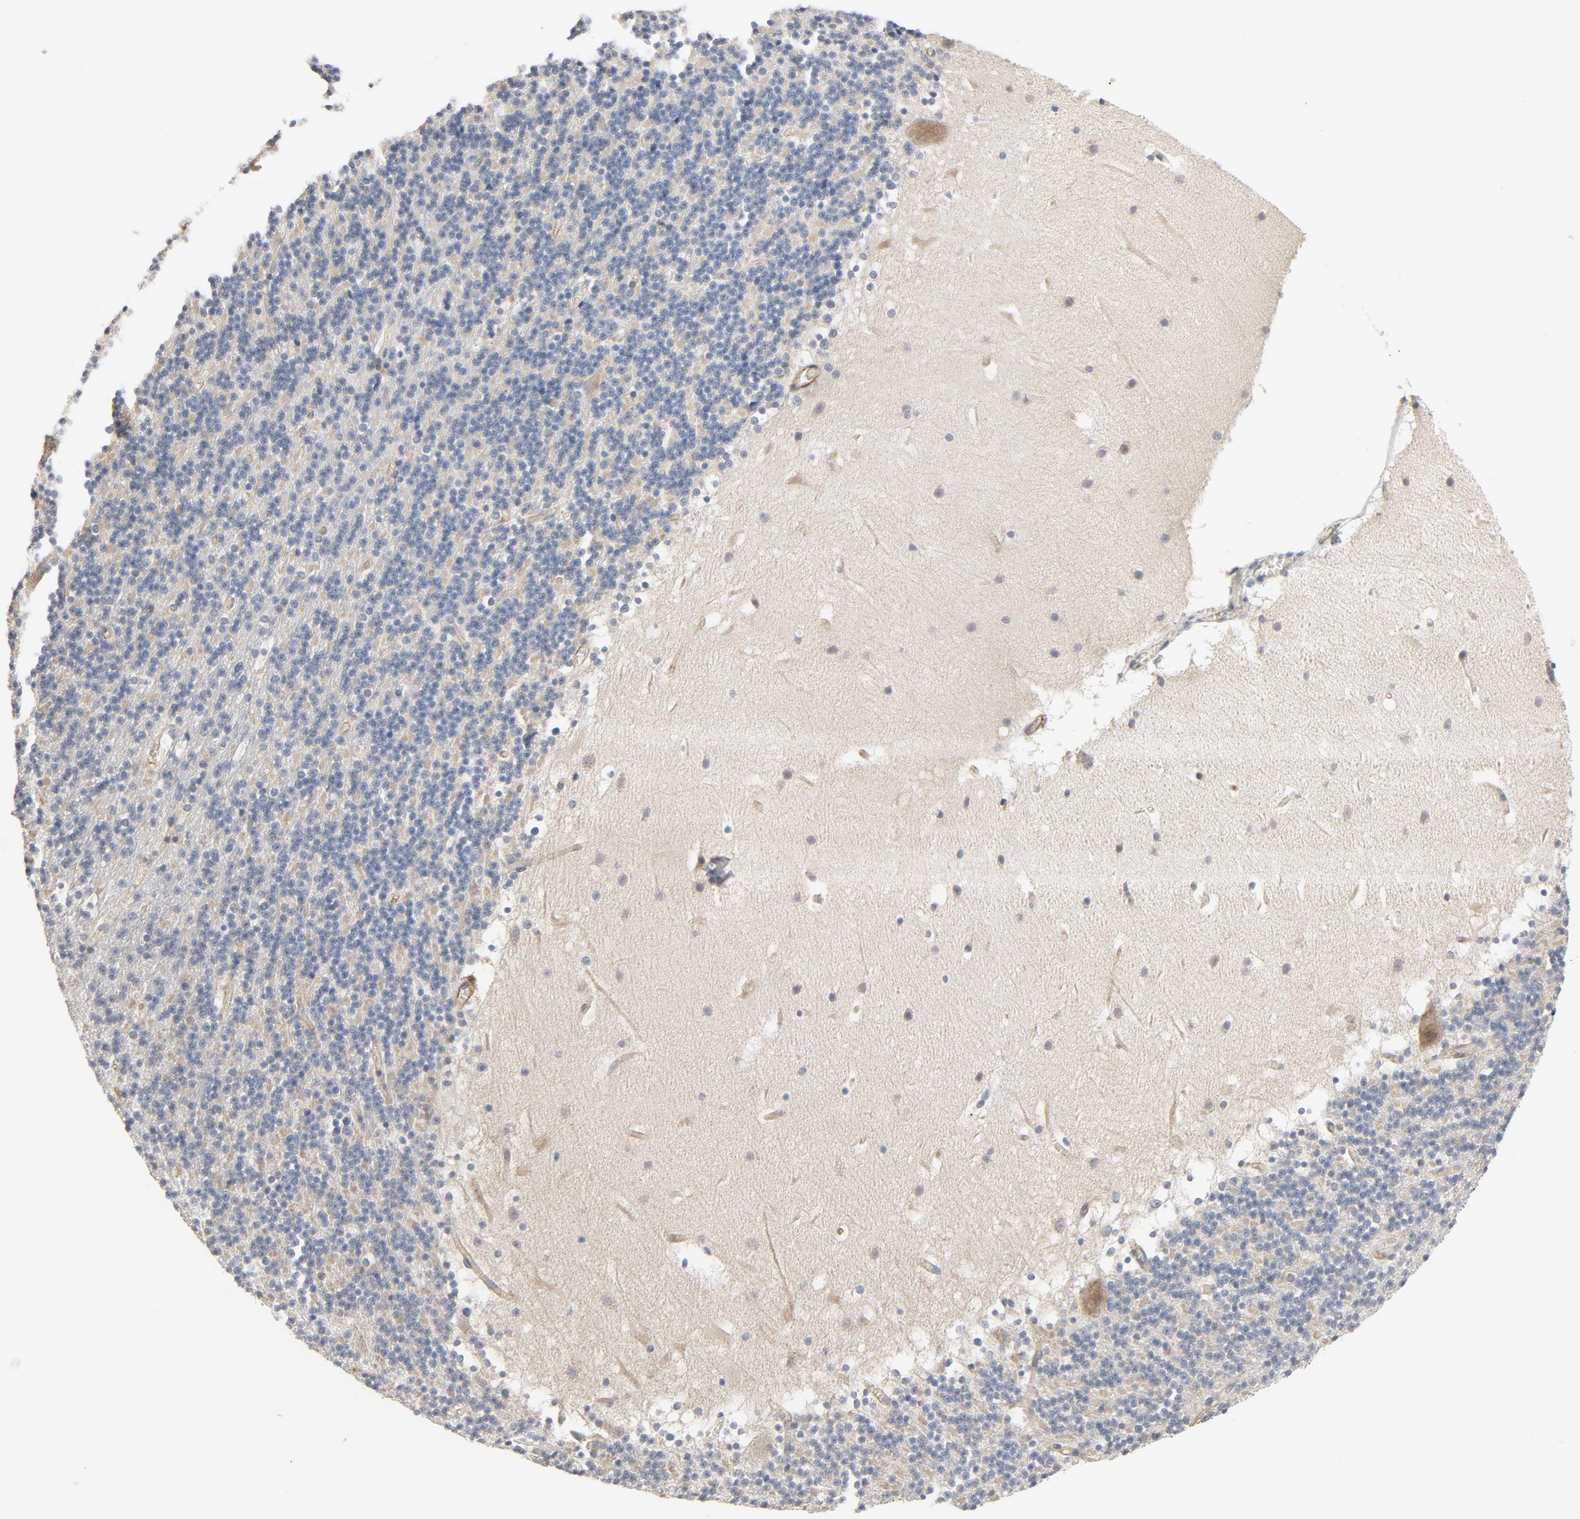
{"staining": {"intensity": "negative", "quantity": "none", "location": "none"}, "tissue": "cerebellum", "cell_type": "Cells in granular layer", "image_type": "normal", "snomed": [{"axis": "morphology", "description": "Normal tissue, NOS"}, {"axis": "topography", "description": "Cerebellum"}], "caption": "Image shows no protein positivity in cells in granular layer of unremarkable cerebellum.", "gene": "TRIOBP", "patient": {"sex": "male", "age": 45}}